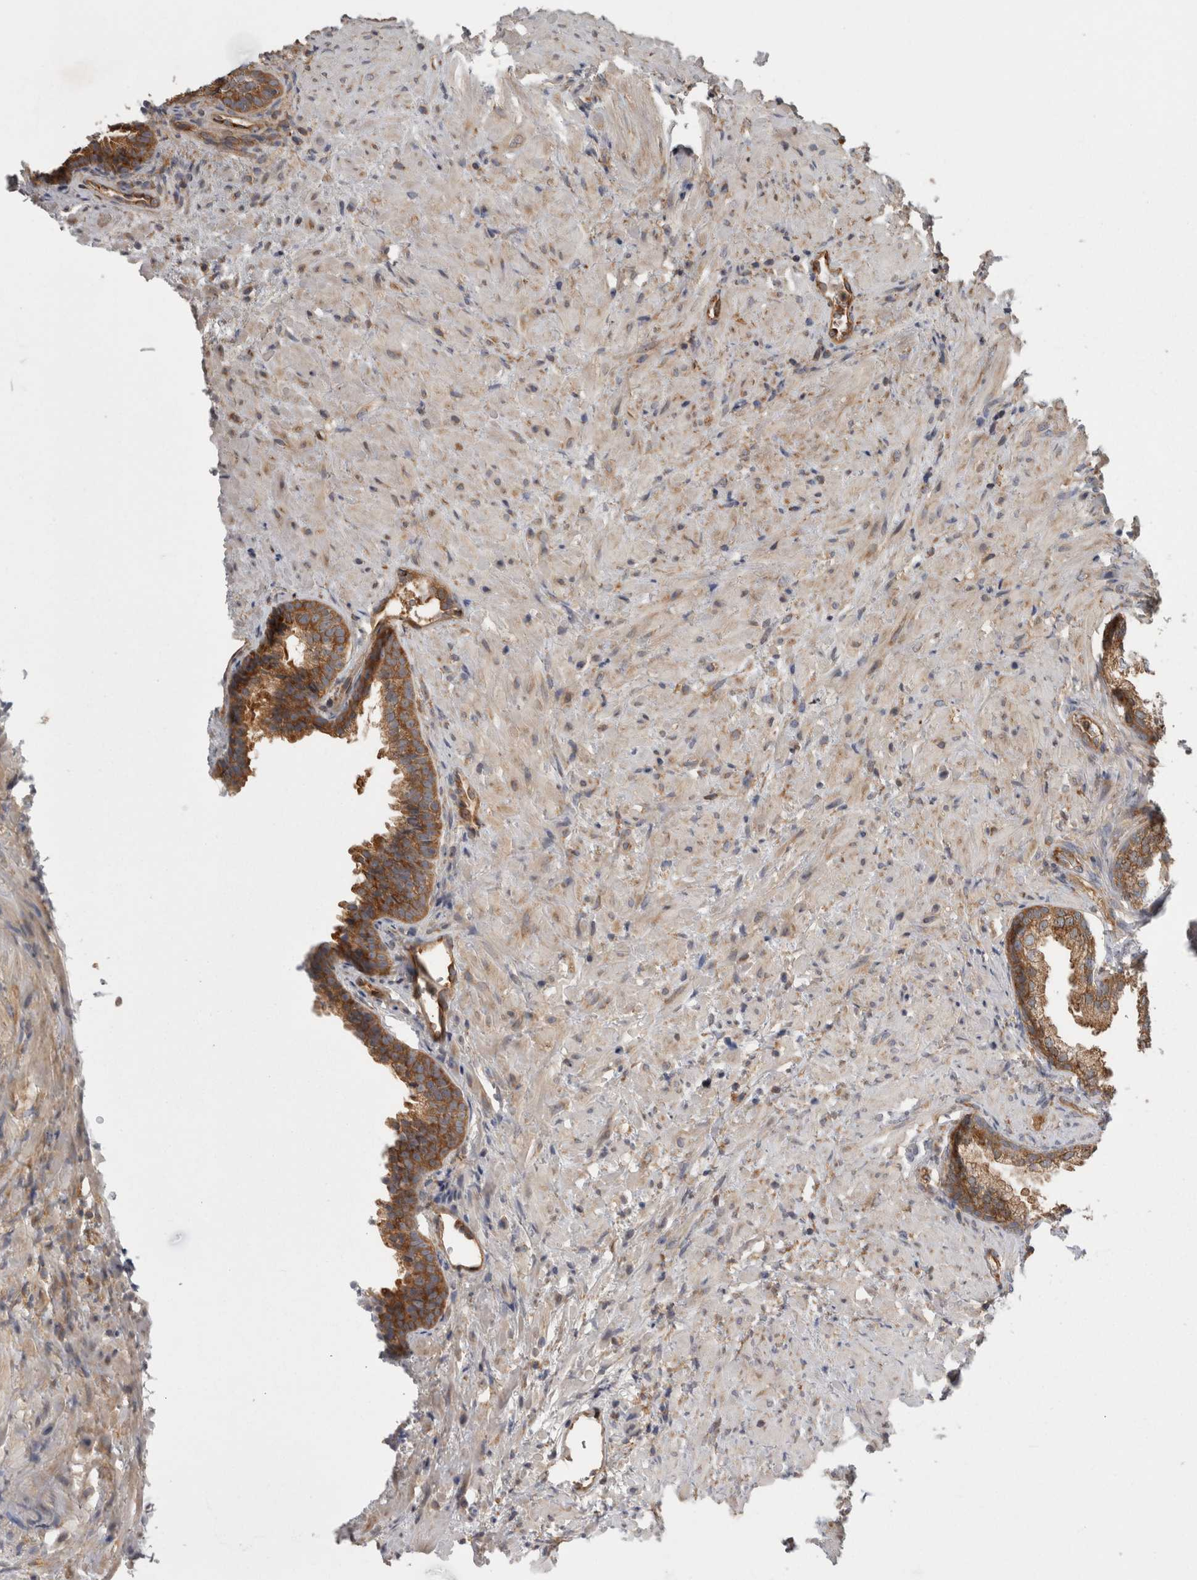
{"staining": {"intensity": "moderate", "quantity": ">75%", "location": "cytoplasmic/membranous"}, "tissue": "prostate", "cell_type": "Glandular cells", "image_type": "normal", "snomed": [{"axis": "morphology", "description": "Normal tissue, NOS"}, {"axis": "topography", "description": "Prostate"}], "caption": "The immunohistochemical stain highlights moderate cytoplasmic/membranous positivity in glandular cells of normal prostate.", "gene": "SMCR8", "patient": {"sex": "male", "age": 76}}